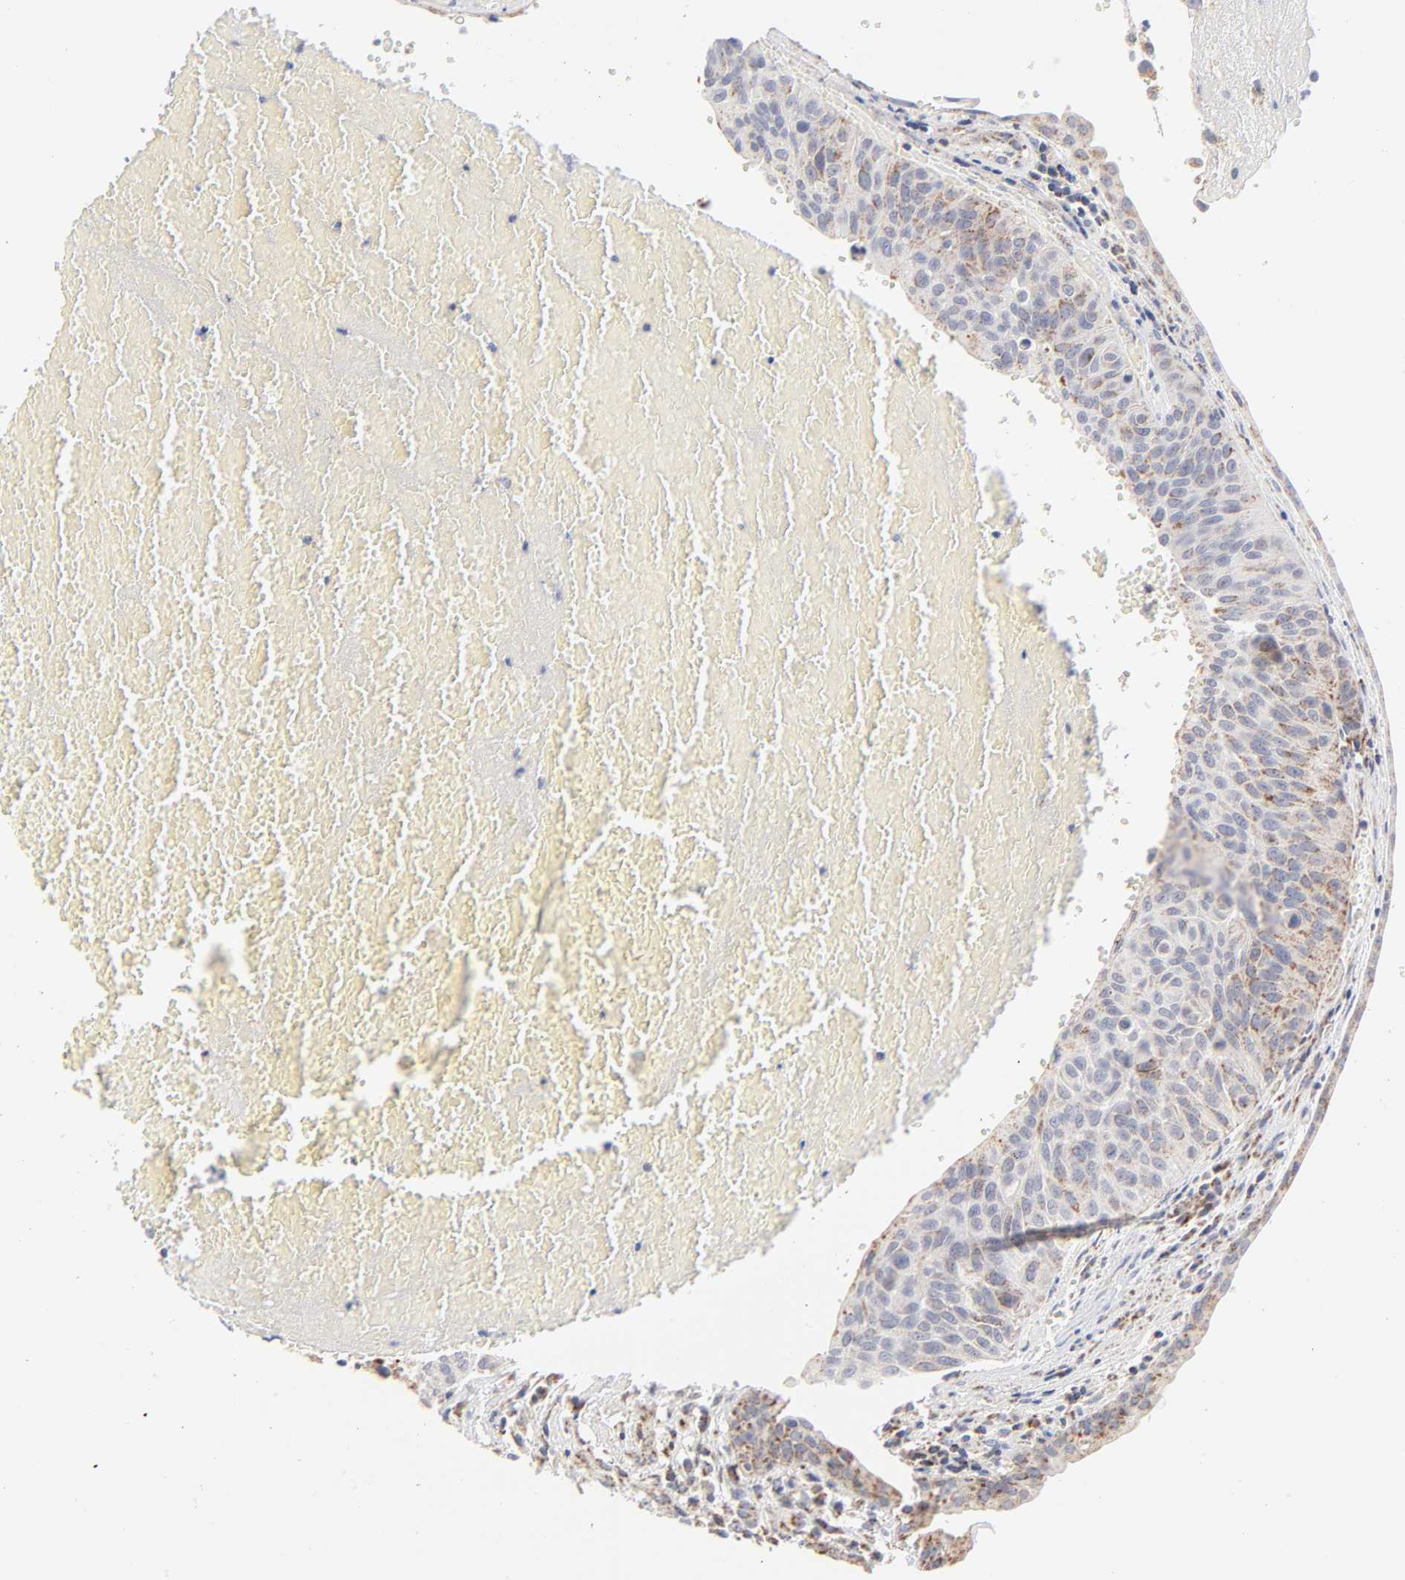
{"staining": {"intensity": "moderate", "quantity": "25%-75%", "location": "cytoplasmic/membranous"}, "tissue": "urothelial cancer", "cell_type": "Tumor cells", "image_type": "cancer", "snomed": [{"axis": "morphology", "description": "Urothelial carcinoma, High grade"}, {"axis": "topography", "description": "Urinary bladder"}], "caption": "Immunohistochemical staining of human urothelial cancer demonstrates medium levels of moderate cytoplasmic/membranous protein expression in about 25%-75% of tumor cells.", "gene": "MRPL58", "patient": {"sex": "male", "age": 66}}